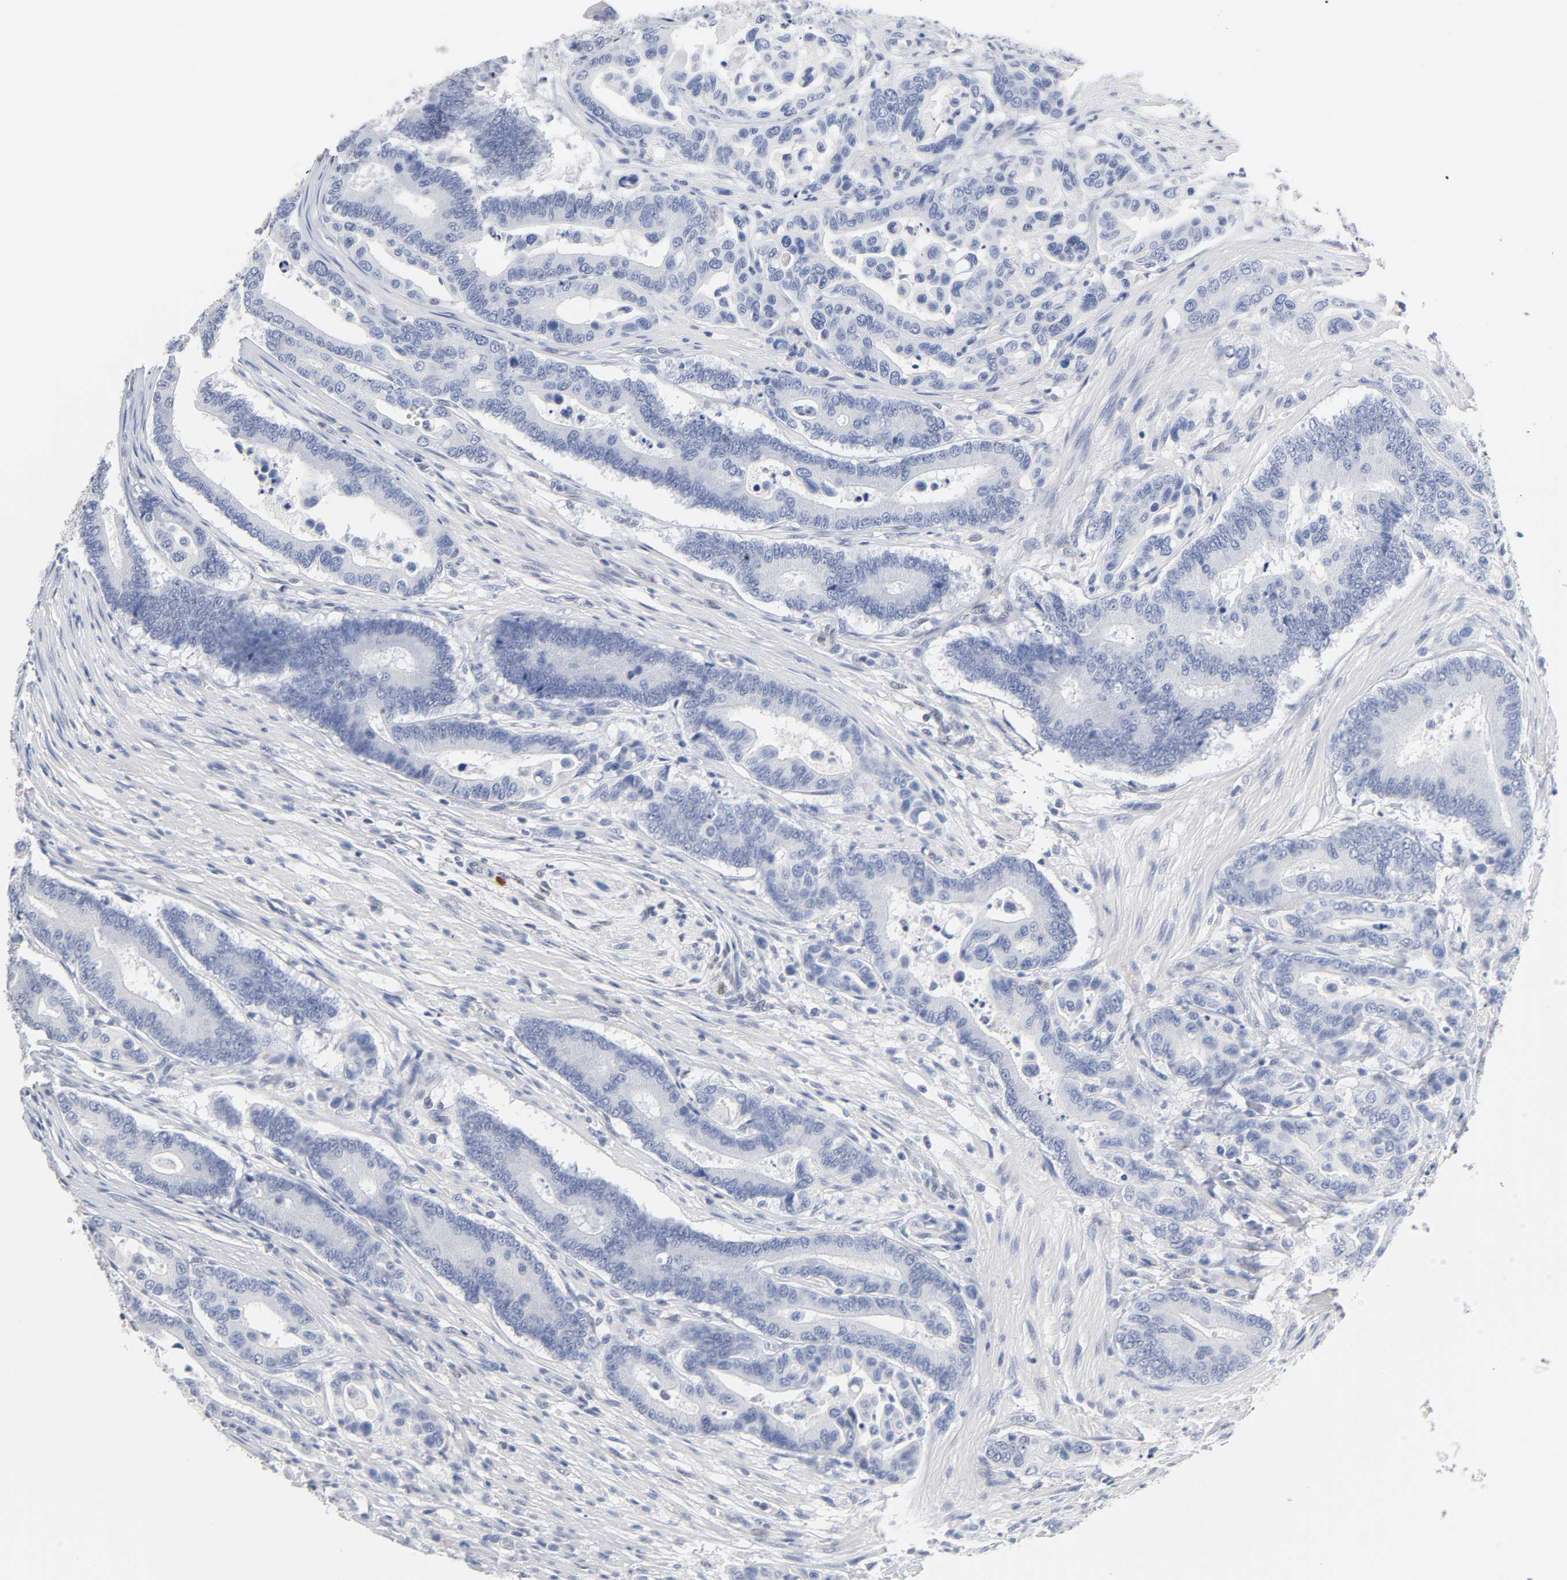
{"staining": {"intensity": "negative", "quantity": "none", "location": "none"}, "tissue": "colorectal cancer", "cell_type": "Tumor cells", "image_type": "cancer", "snomed": [{"axis": "morphology", "description": "Normal tissue, NOS"}, {"axis": "morphology", "description": "Adenocarcinoma, NOS"}, {"axis": "topography", "description": "Colon"}], "caption": "Tumor cells show no significant protein staining in adenocarcinoma (colorectal).", "gene": "NFATC1", "patient": {"sex": "male", "age": 82}}